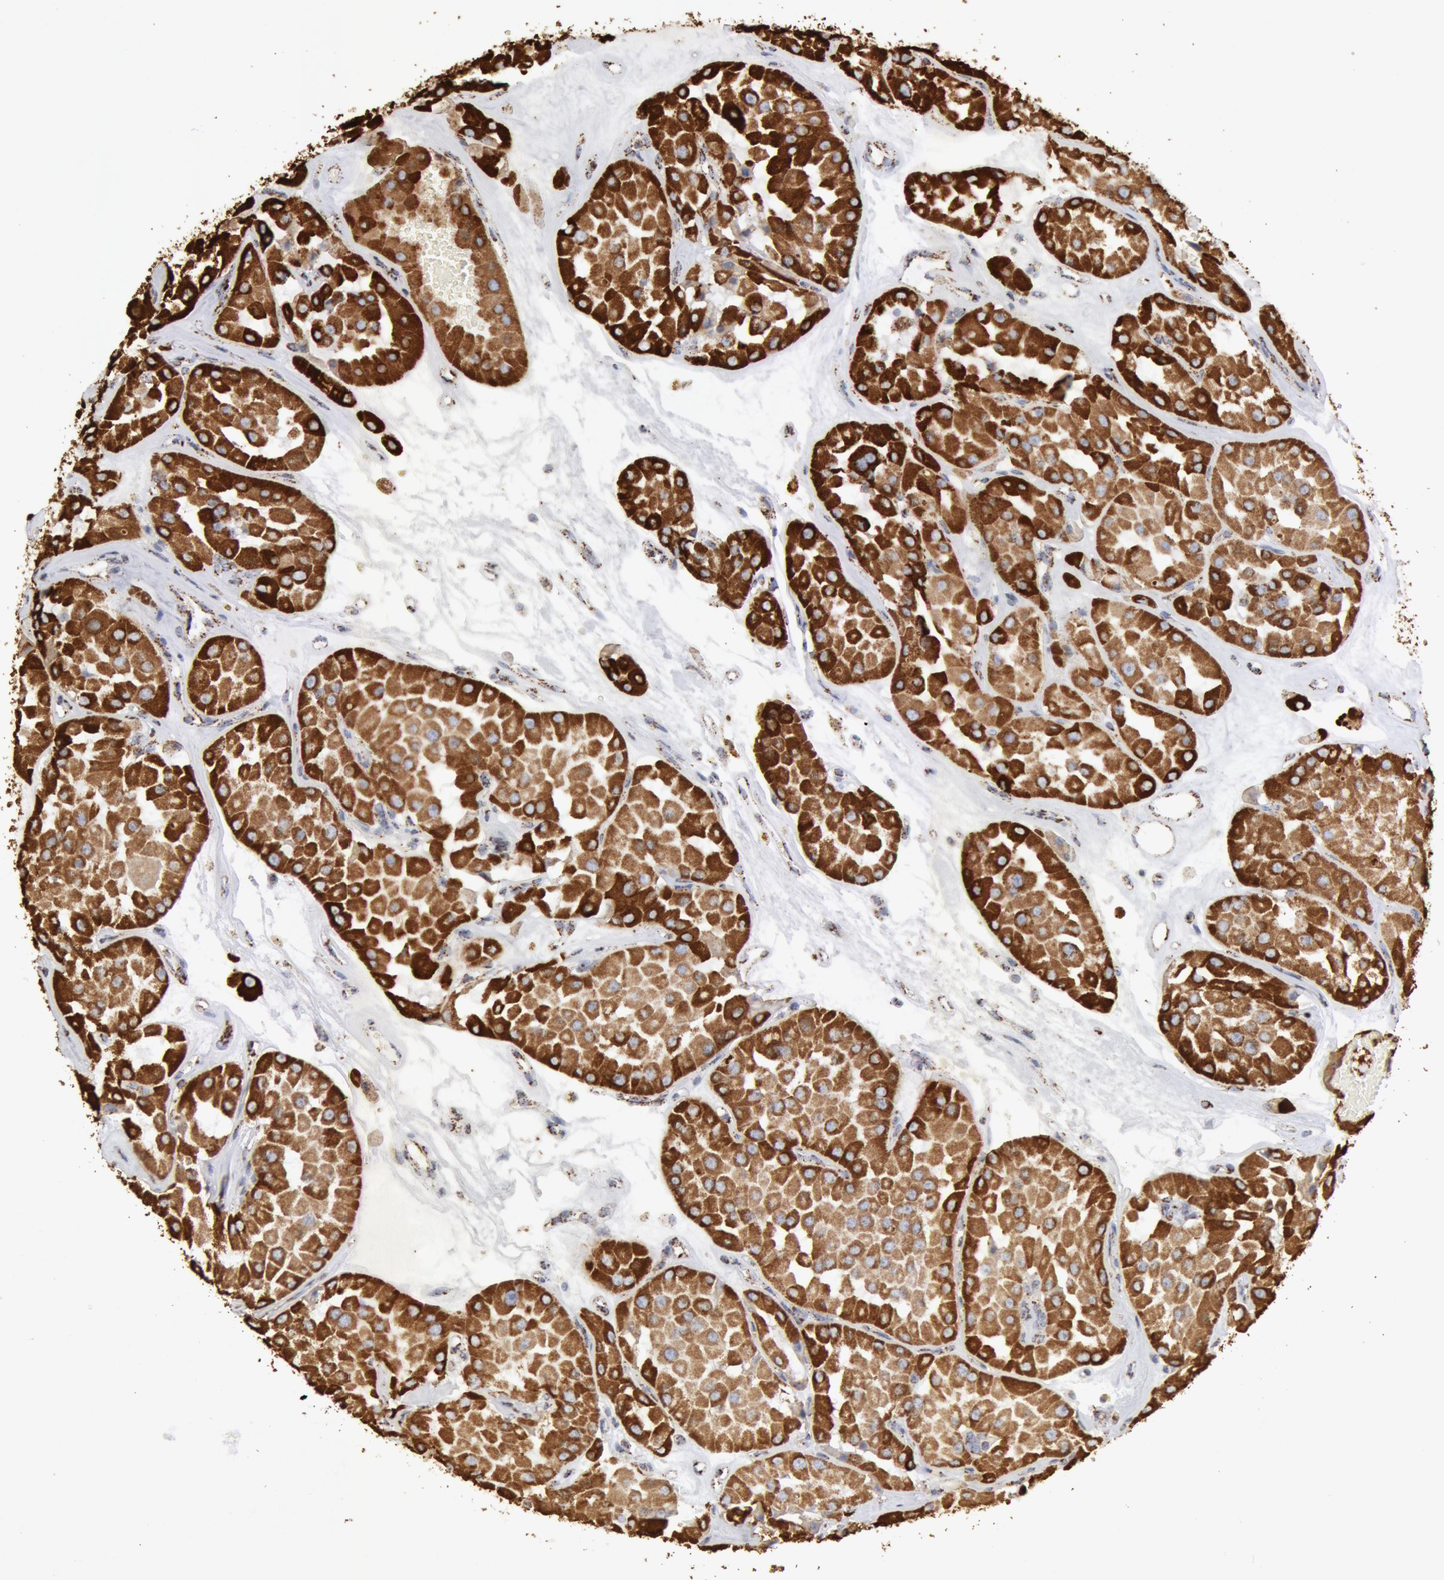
{"staining": {"intensity": "strong", "quantity": ">75%", "location": "cytoplasmic/membranous"}, "tissue": "renal cancer", "cell_type": "Tumor cells", "image_type": "cancer", "snomed": [{"axis": "morphology", "description": "Adenocarcinoma, uncertain malignant potential"}, {"axis": "topography", "description": "Kidney"}], "caption": "Human renal cancer (adenocarcinoma,  uncertain malignant potential) stained for a protein (brown) reveals strong cytoplasmic/membranous positive staining in about >75% of tumor cells.", "gene": "ATP5F1B", "patient": {"sex": "male", "age": 63}}